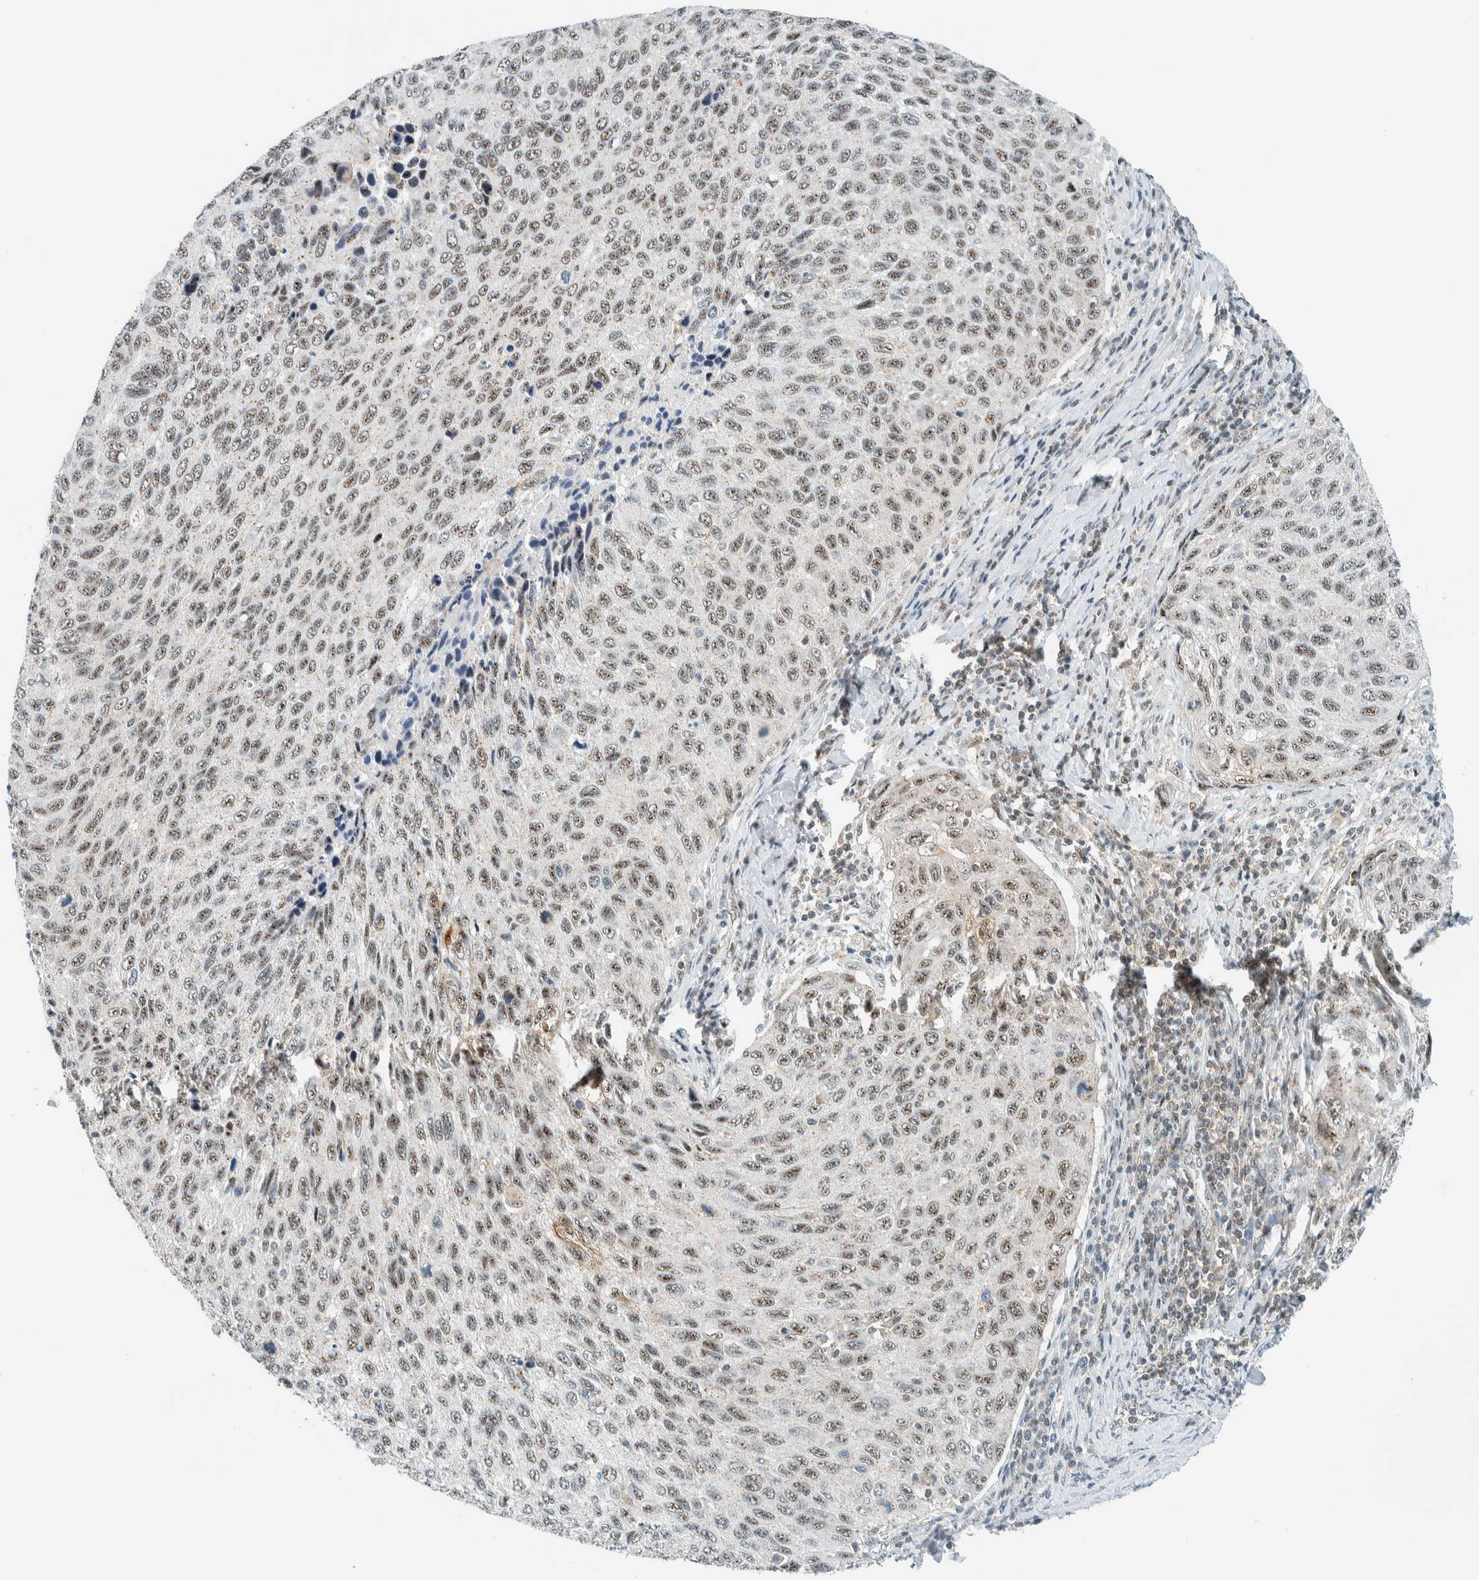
{"staining": {"intensity": "weak", "quantity": ">75%", "location": "nuclear"}, "tissue": "cervical cancer", "cell_type": "Tumor cells", "image_type": "cancer", "snomed": [{"axis": "morphology", "description": "Squamous cell carcinoma, NOS"}, {"axis": "topography", "description": "Cervix"}], "caption": "Immunohistochemistry image of neoplastic tissue: squamous cell carcinoma (cervical) stained using immunohistochemistry (IHC) displays low levels of weak protein expression localized specifically in the nuclear of tumor cells, appearing as a nuclear brown color.", "gene": "CYSRT1", "patient": {"sex": "female", "age": 53}}